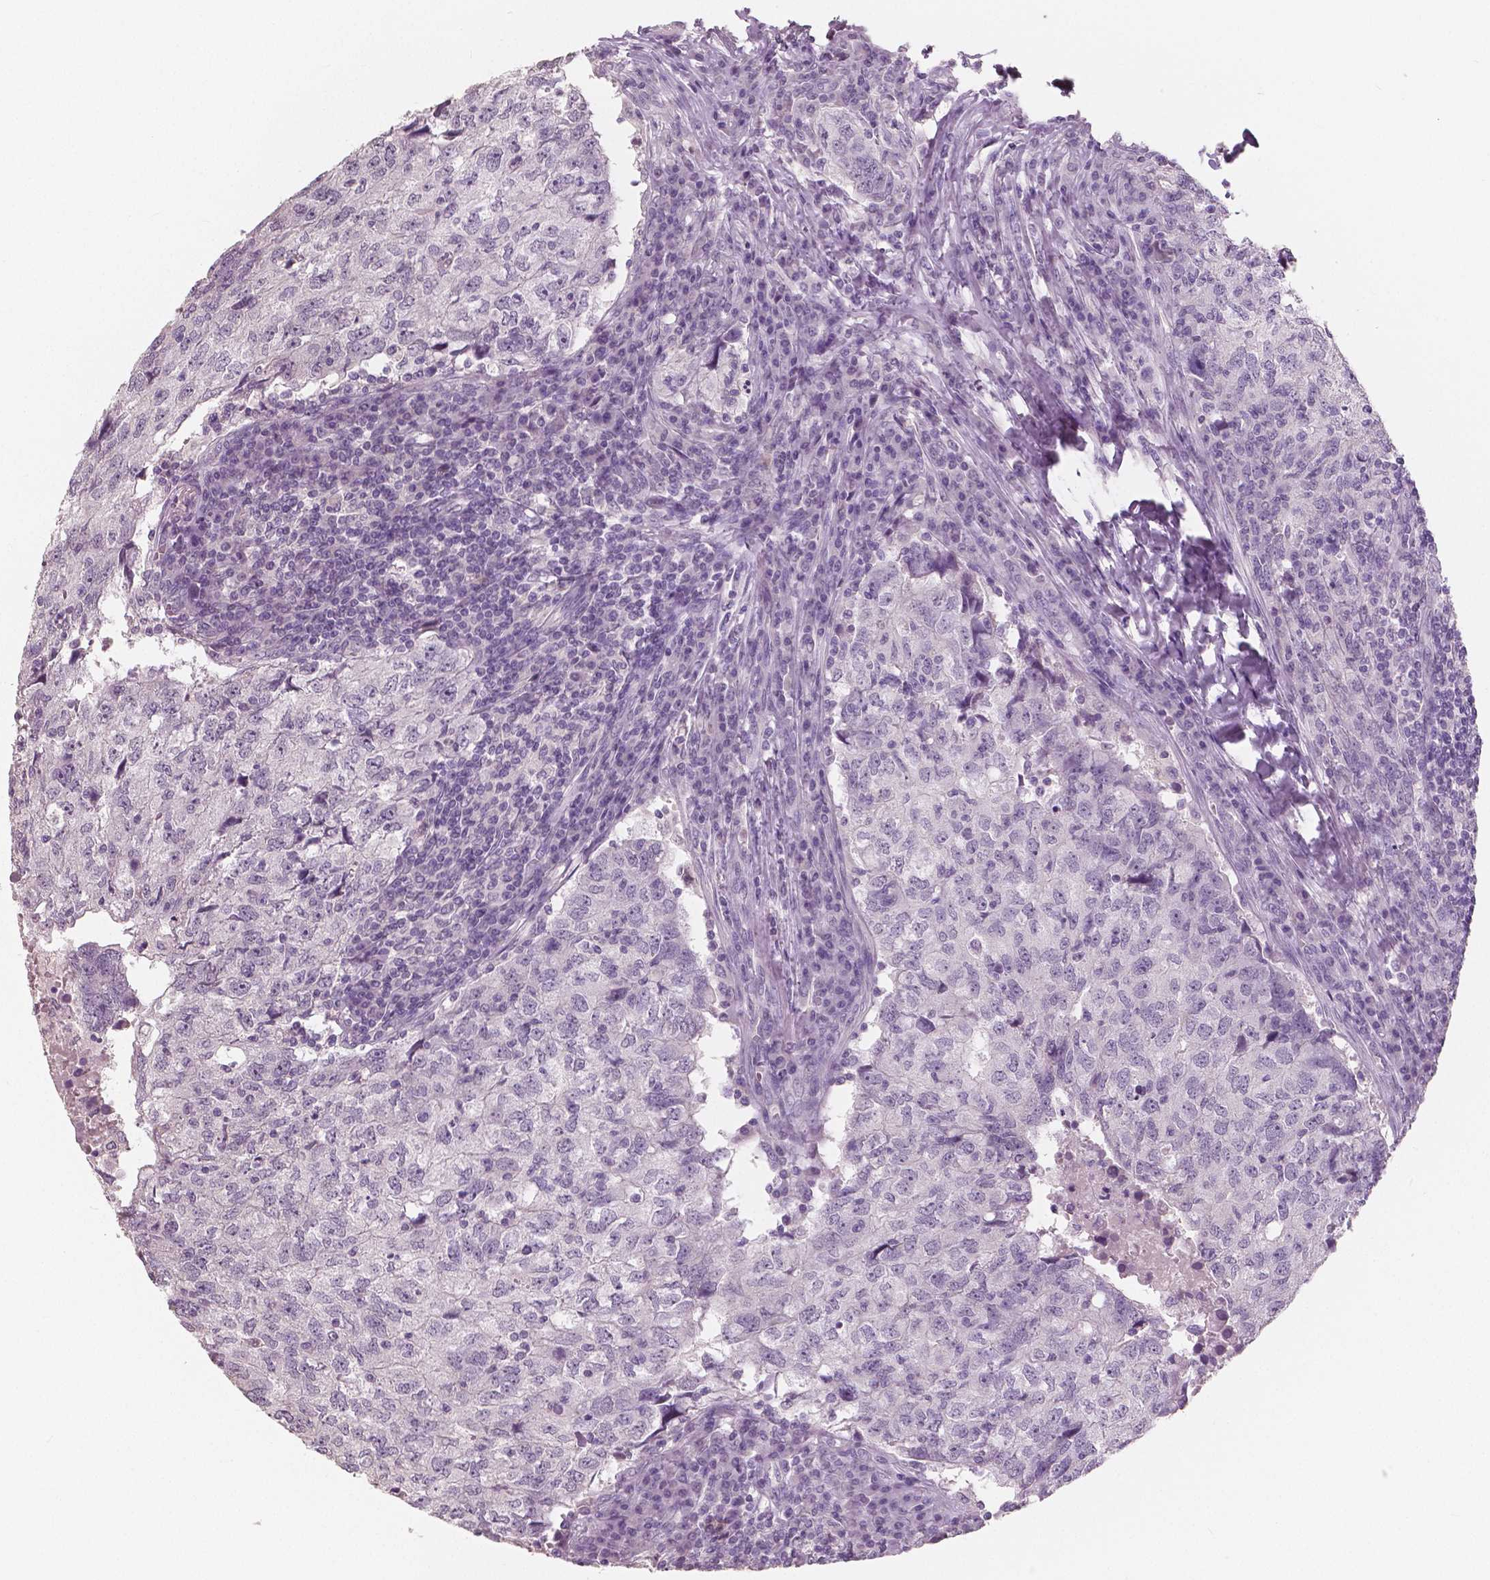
{"staining": {"intensity": "negative", "quantity": "none", "location": "none"}, "tissue": "breast cancer", "cell_type": "Tumor cells", "image_type": "cancer", "snomed": [{"axis": "morphology", "description": "Duct carcinoma"}, {"axis": "topography", "description": "Breast"}], "caption": "Immunohistochemical staining of breast cancer (intraductal carcinoma) demonstrates no significant positivity in tumor cells.", "gene": "NECAB1", "patient": {"sex": "female", "age": 30}}